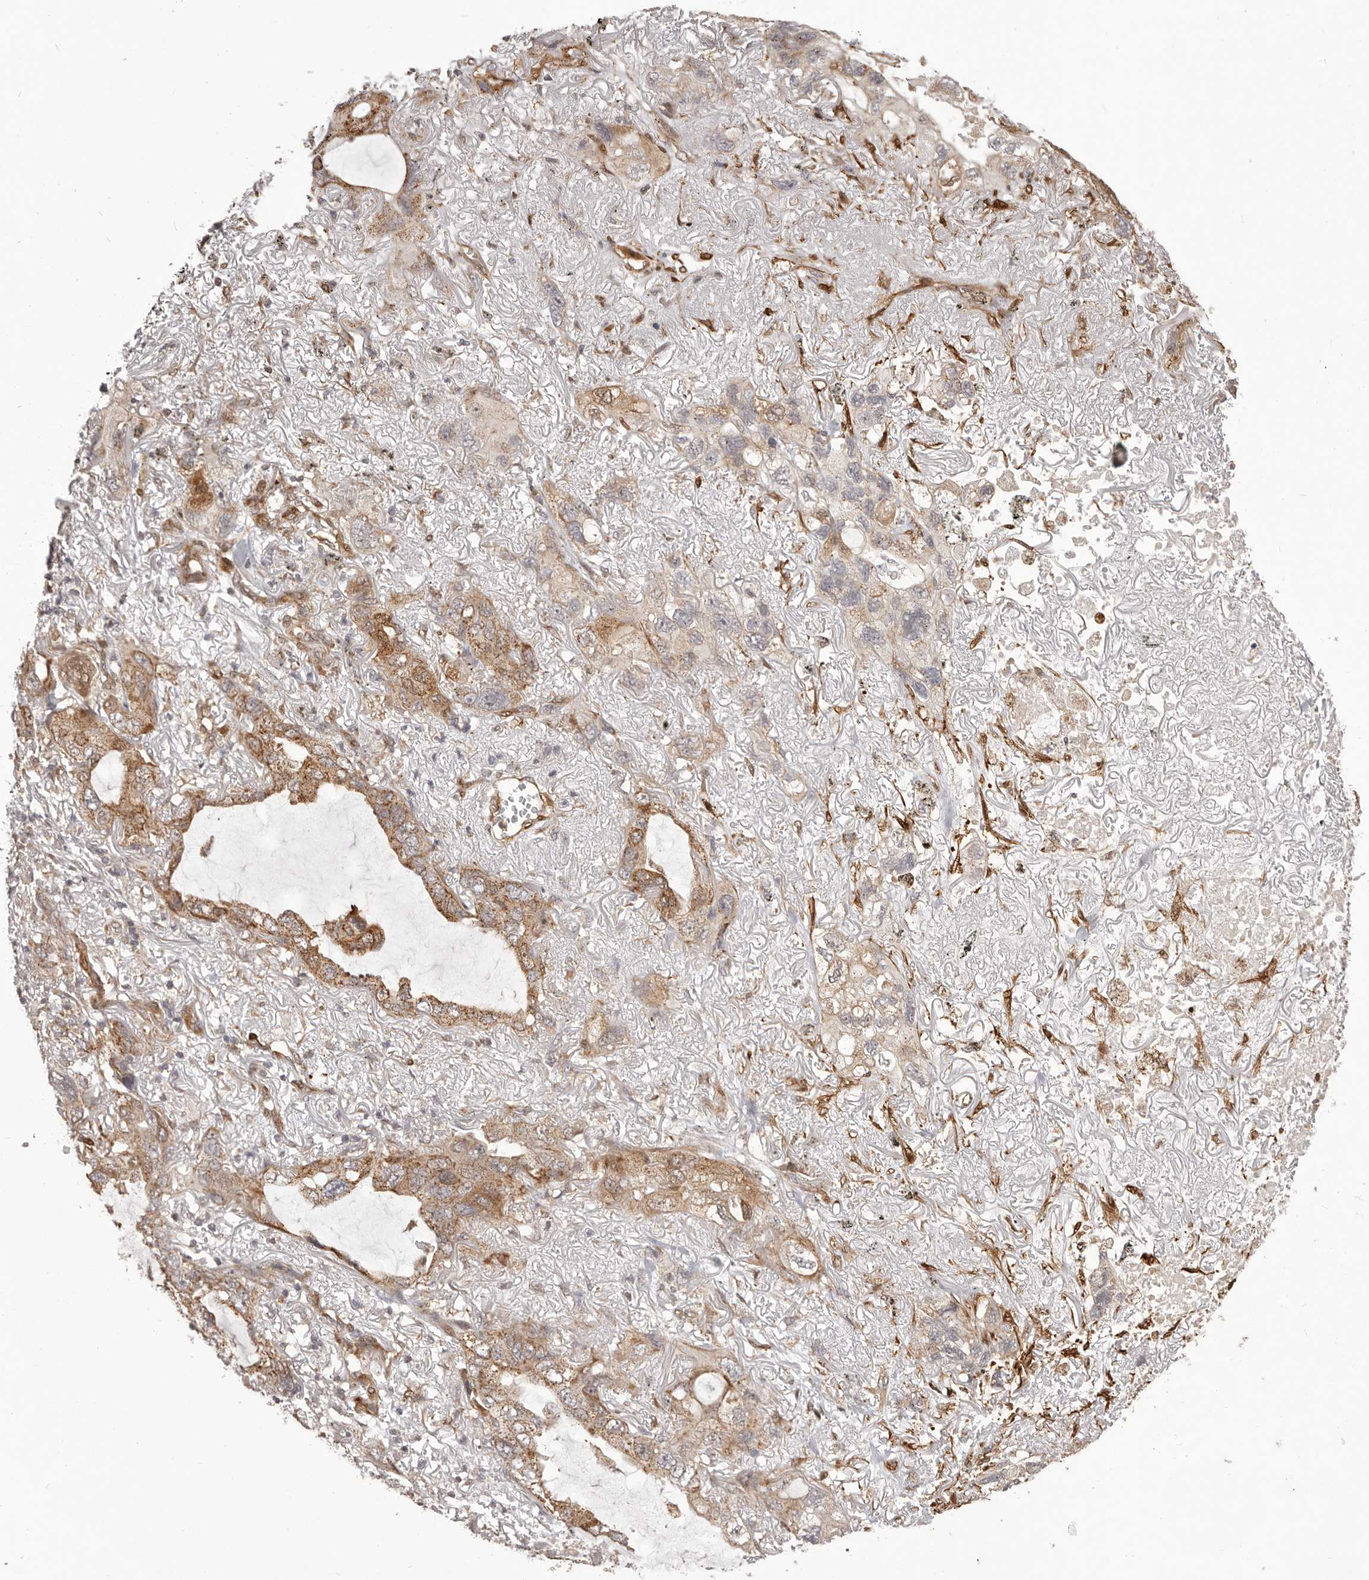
{"staining": {"intensity": "moderate", "quantity": ">75%", "location": "cytoplasmic/membranous"}, "tissue": "lung cancer", "cell_type": "Tumor cells", "image_type": "cancer", "snomed": [{"axis": "morphology", "description": "Squamous cell carcinoma, NOS"}, {"axis": "topography", "description": "Lung"}], "caption": "IHC staining of lung cancer, which demonstrates medium levels of moderate cytoplasmic/membranous expression in about >75% of tumor cells indicating moderate cytoplasmic/membranous protein staining. The staining was performed using DAB (3,3'-diaminobenzidine) (brown) for protein detection and nuclei were counterstained in hematoxylin (blue).", "gene": "GFOD1", "patient": {"sex": "female", "age": 73}}